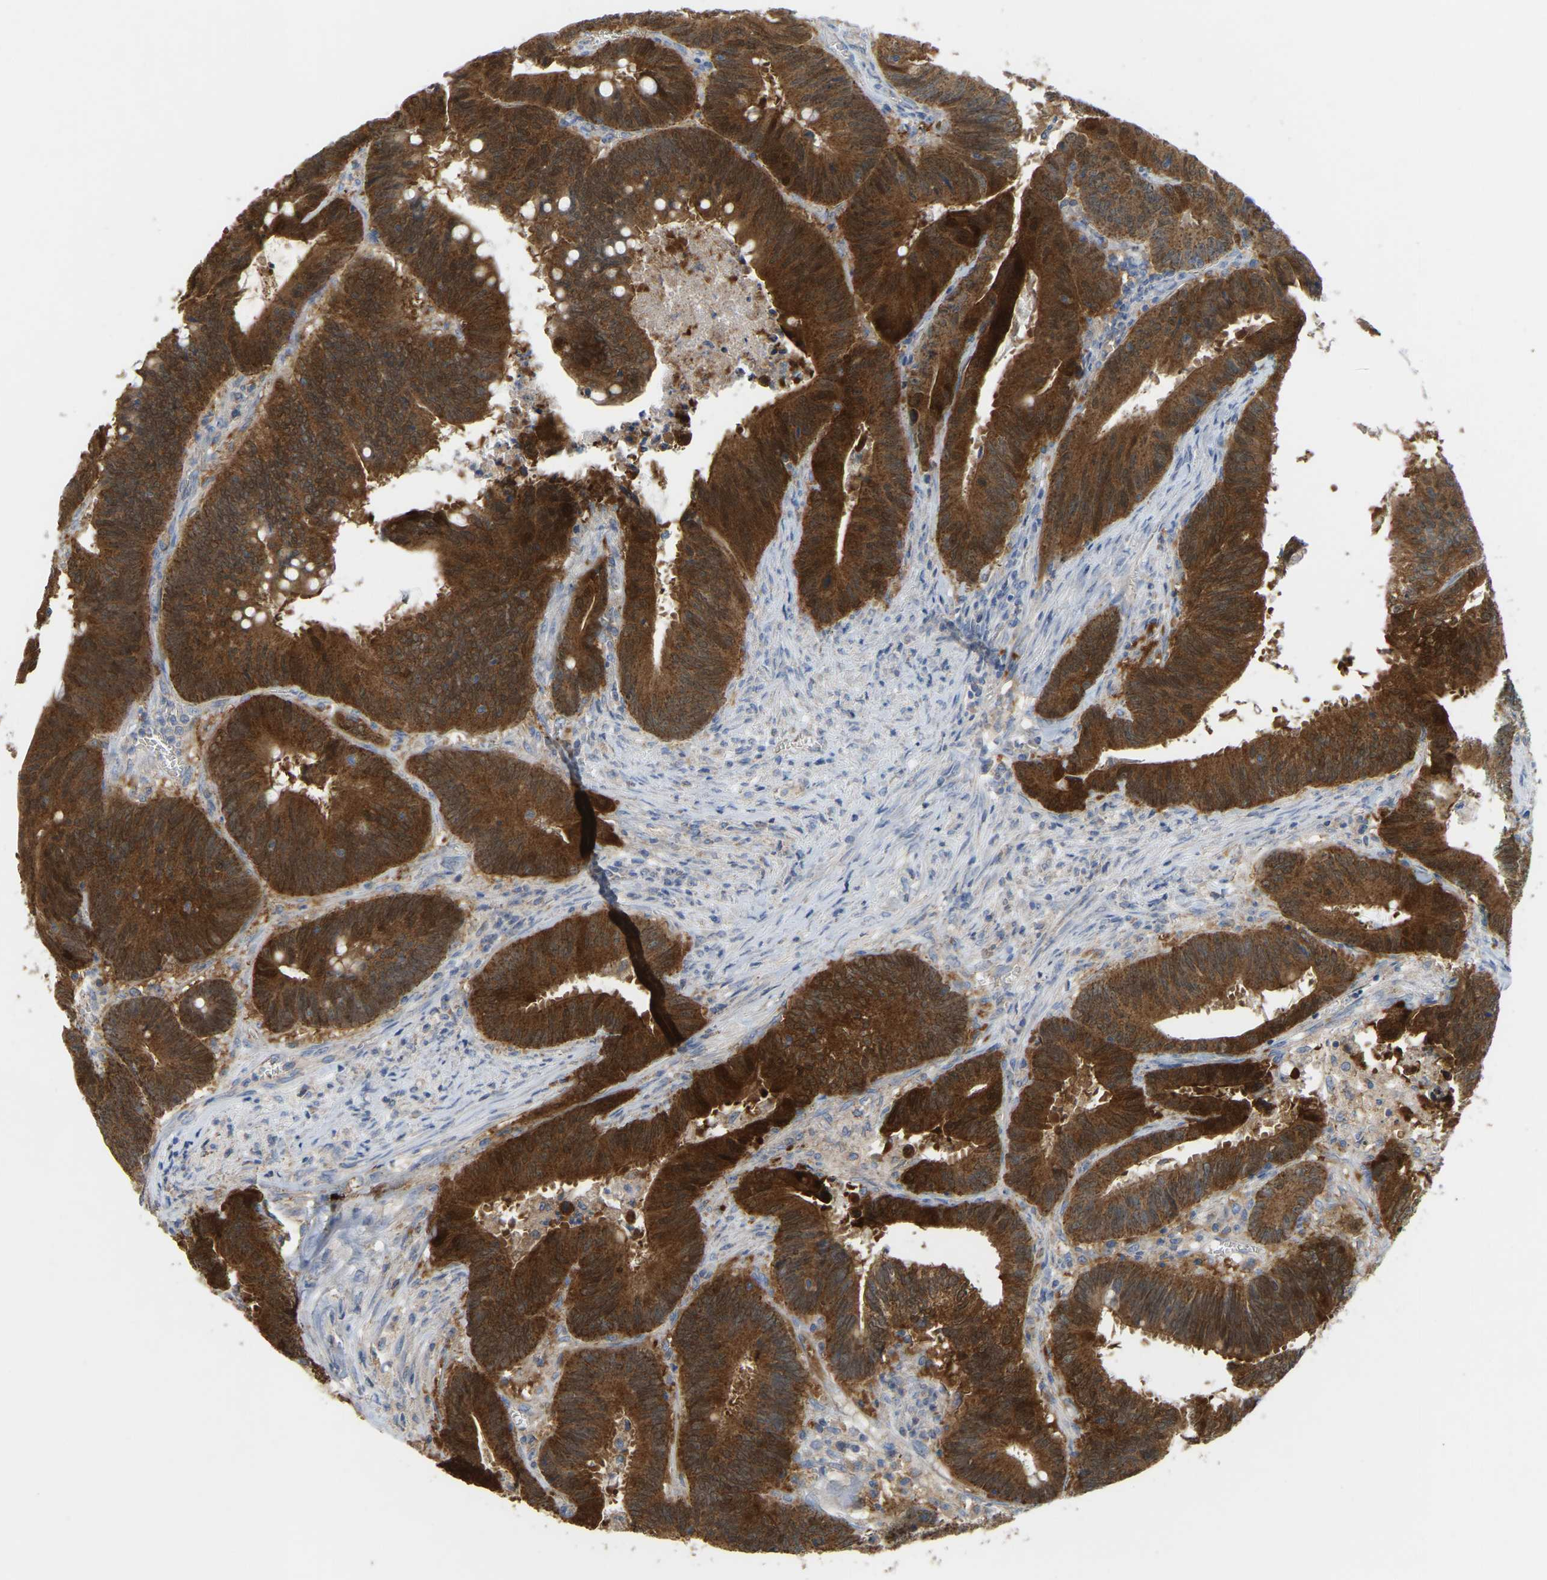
{"staining": {"intensity": "strong", "quantity": ">75%", "location": "cytoplasmic/membranous"}, "tissue": "colorectal cancer", "cell_type": "Tumor cells", "image_type": "cancer", "snomed": [{"axis": "morphology", "description": "Adenocarcinoma, NOS"}, {"axis": "topography", "description": "Colon"}], "caption": "Colorectal cancer stained with a protein marker displays strong staining in tumor cells.", "gene": "SERPINB5", "patient": {"sex": "male", "age": 45}}